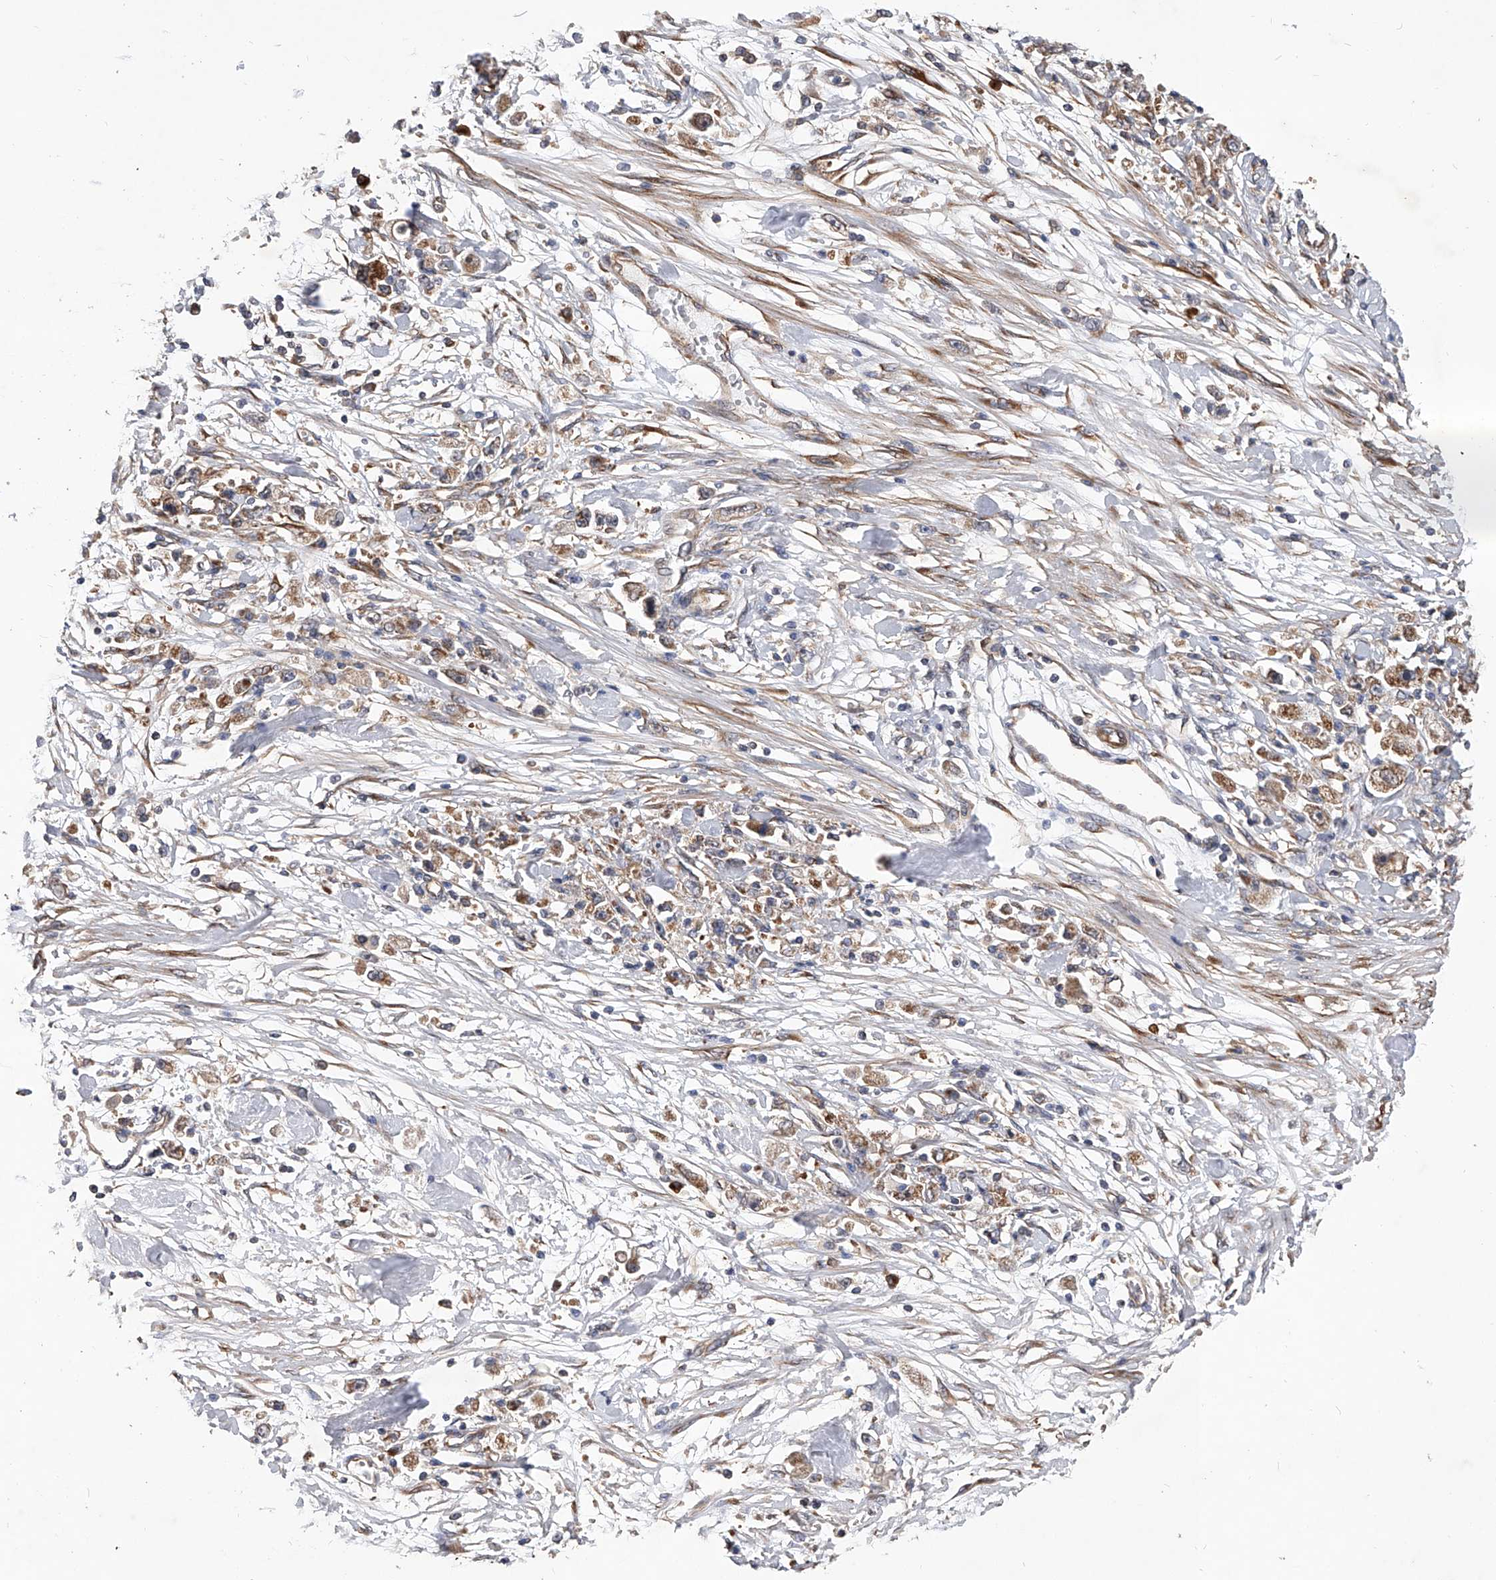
{"staining": {"intensity": "moderate", "quantity": ">75%", "location": "cytoplasmic/membranous"}, "tissue": "stomach cancer", "cell_type": "Tumor cells", "image_type": "cancer", "snomed": [{"axis": "morphology", "description": "Adenocarcinoma, NOS"}, {"axis": "topography", "description": "Stomach"}], "caption": "Human stomach adenocarcinoma stained for a protein (brown) demonstrates moderate cytoplasmic/membranous positive expression in approximately >75% of tumor cells.", "gene": "CFAP410", "patient": {"sex": "female", "age": 59}}